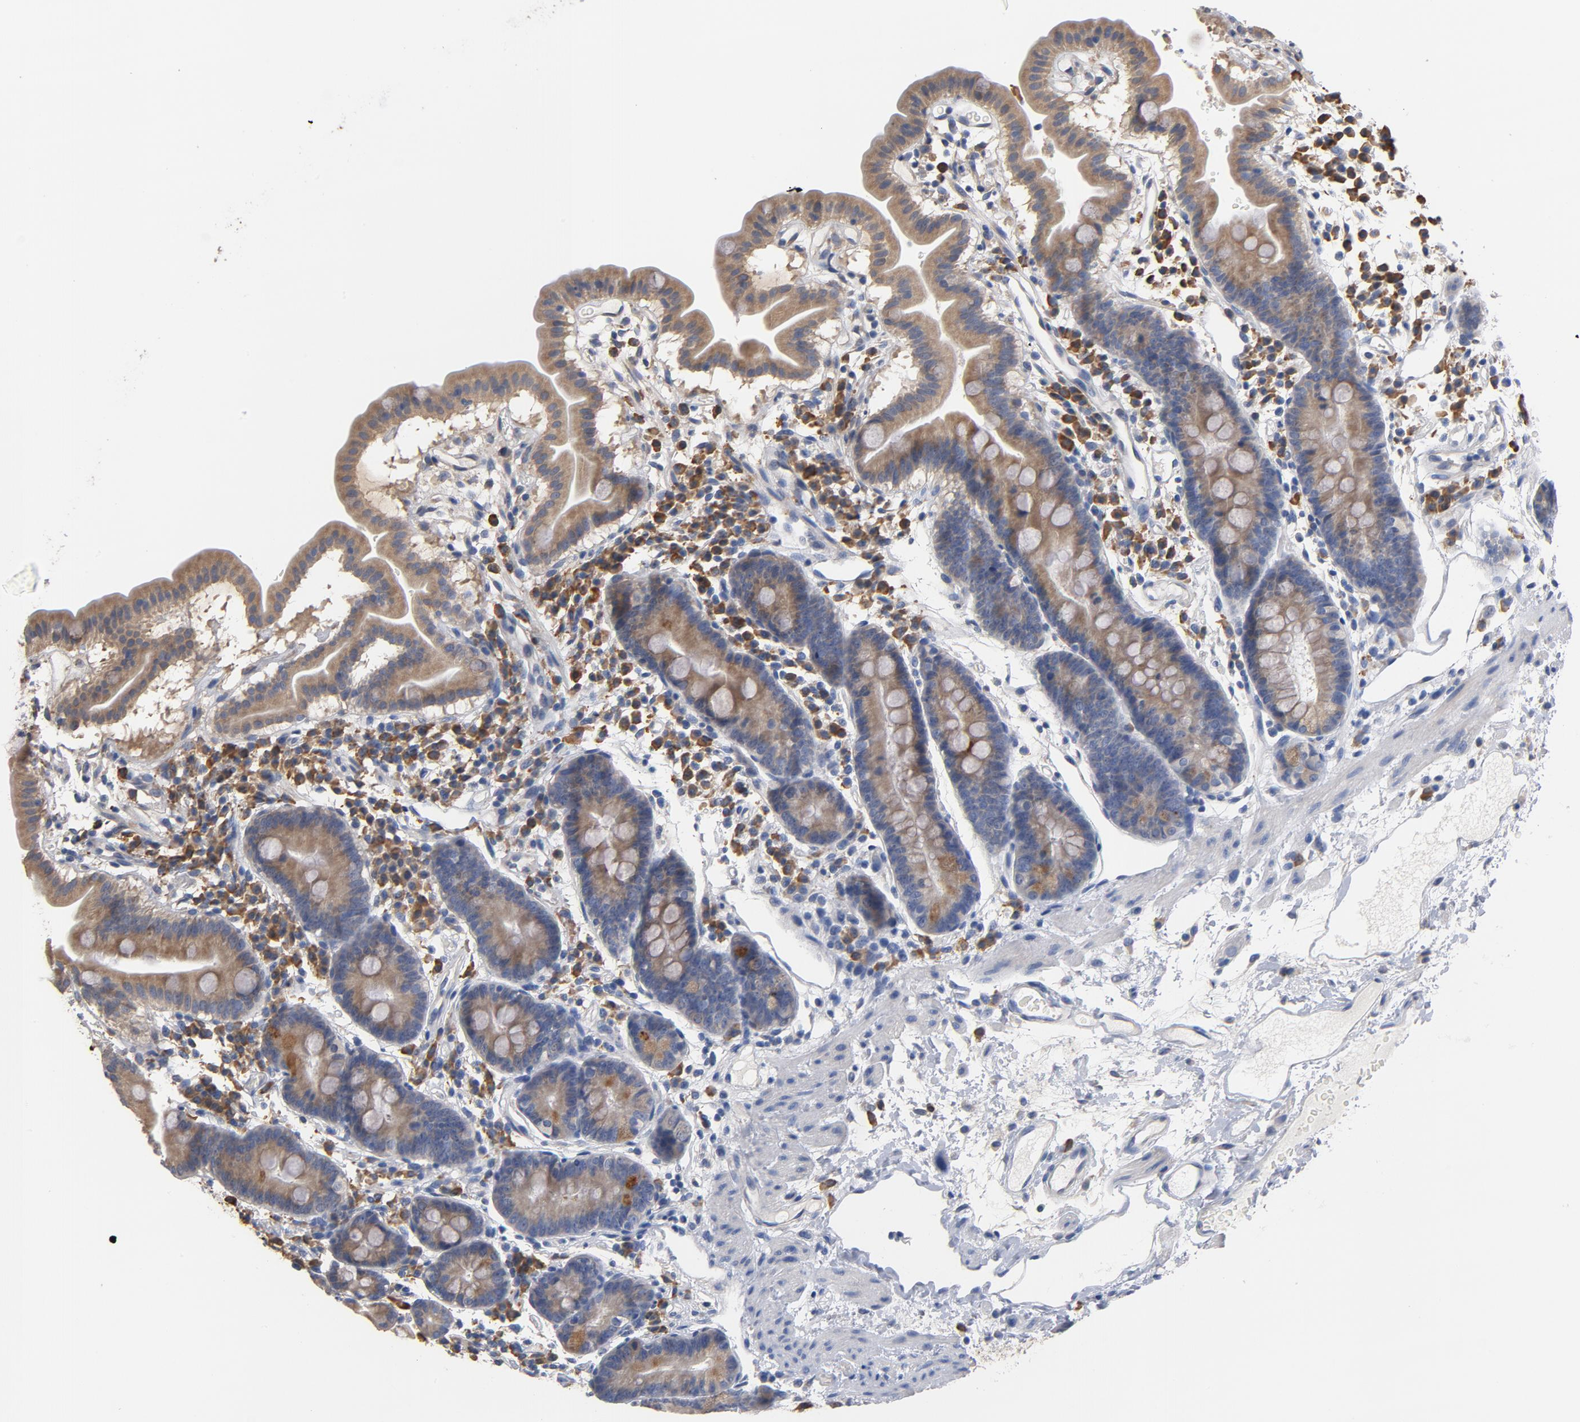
{"staining": {"intensity": "moderate", "quantity": ">75%", "location": "cytoplasmic/membranous"}, "tissue": "duodenum", "cell_type": "Glandular cells", "image_type": "normal", "snomed": [{"axis": "morphology", "description": "Normal tissue, NOS"}, {"axis": "topography", "description": "Duodenum"}], "caption": "Glandular cells exhibit medium levels of moderate cytoplasmic/membranous expression in about >75% of cells in benign human duodenum. Ihc stains the protein of interest in brown and the nuclei are stained blue.", "gene": "TLR4", "patient": {"sex": "male", "age": 50}}